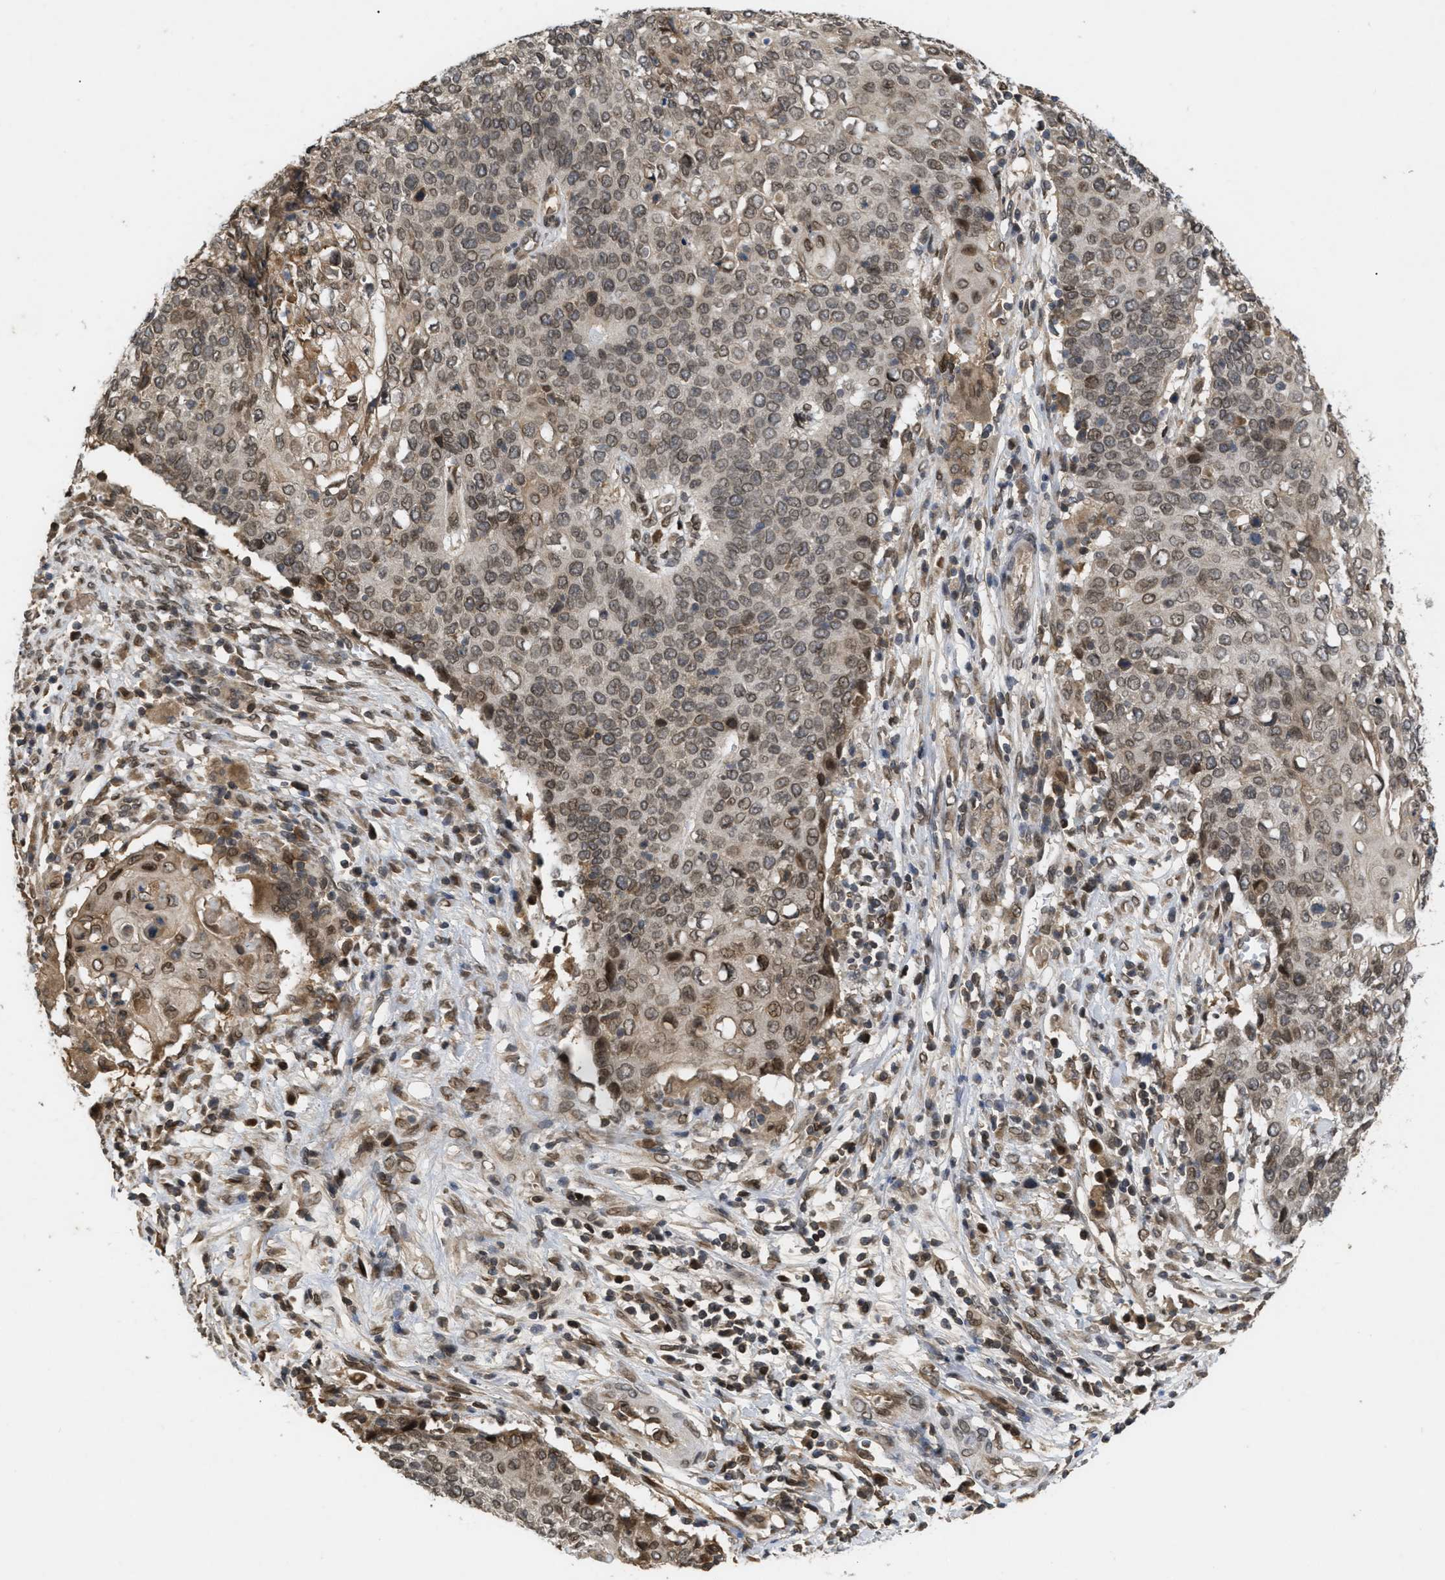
{"staining": {"intensity": "moderate", "quantity": ">75%", "location": "cytoplasmic/membranous,nuclear"}, "tissue": "cervical cancer", "cell_type": "Tumor cells", "image_type": "cancer", "snomed": [{"axis": "morphology", "description": "Squamous cell carcinoma, NOS"}, {"axis": "topography", "description": "Cervix"}], "caption": "The photomicrograph exhibits staining of squamous cell carcinoma (cervical), revealing moderate cytoplasmic/membranous and nuclear protein staining (brown color) within tumor cells.", "gene": "CRY1", "patient": {"sex": "female", "age": 39}}